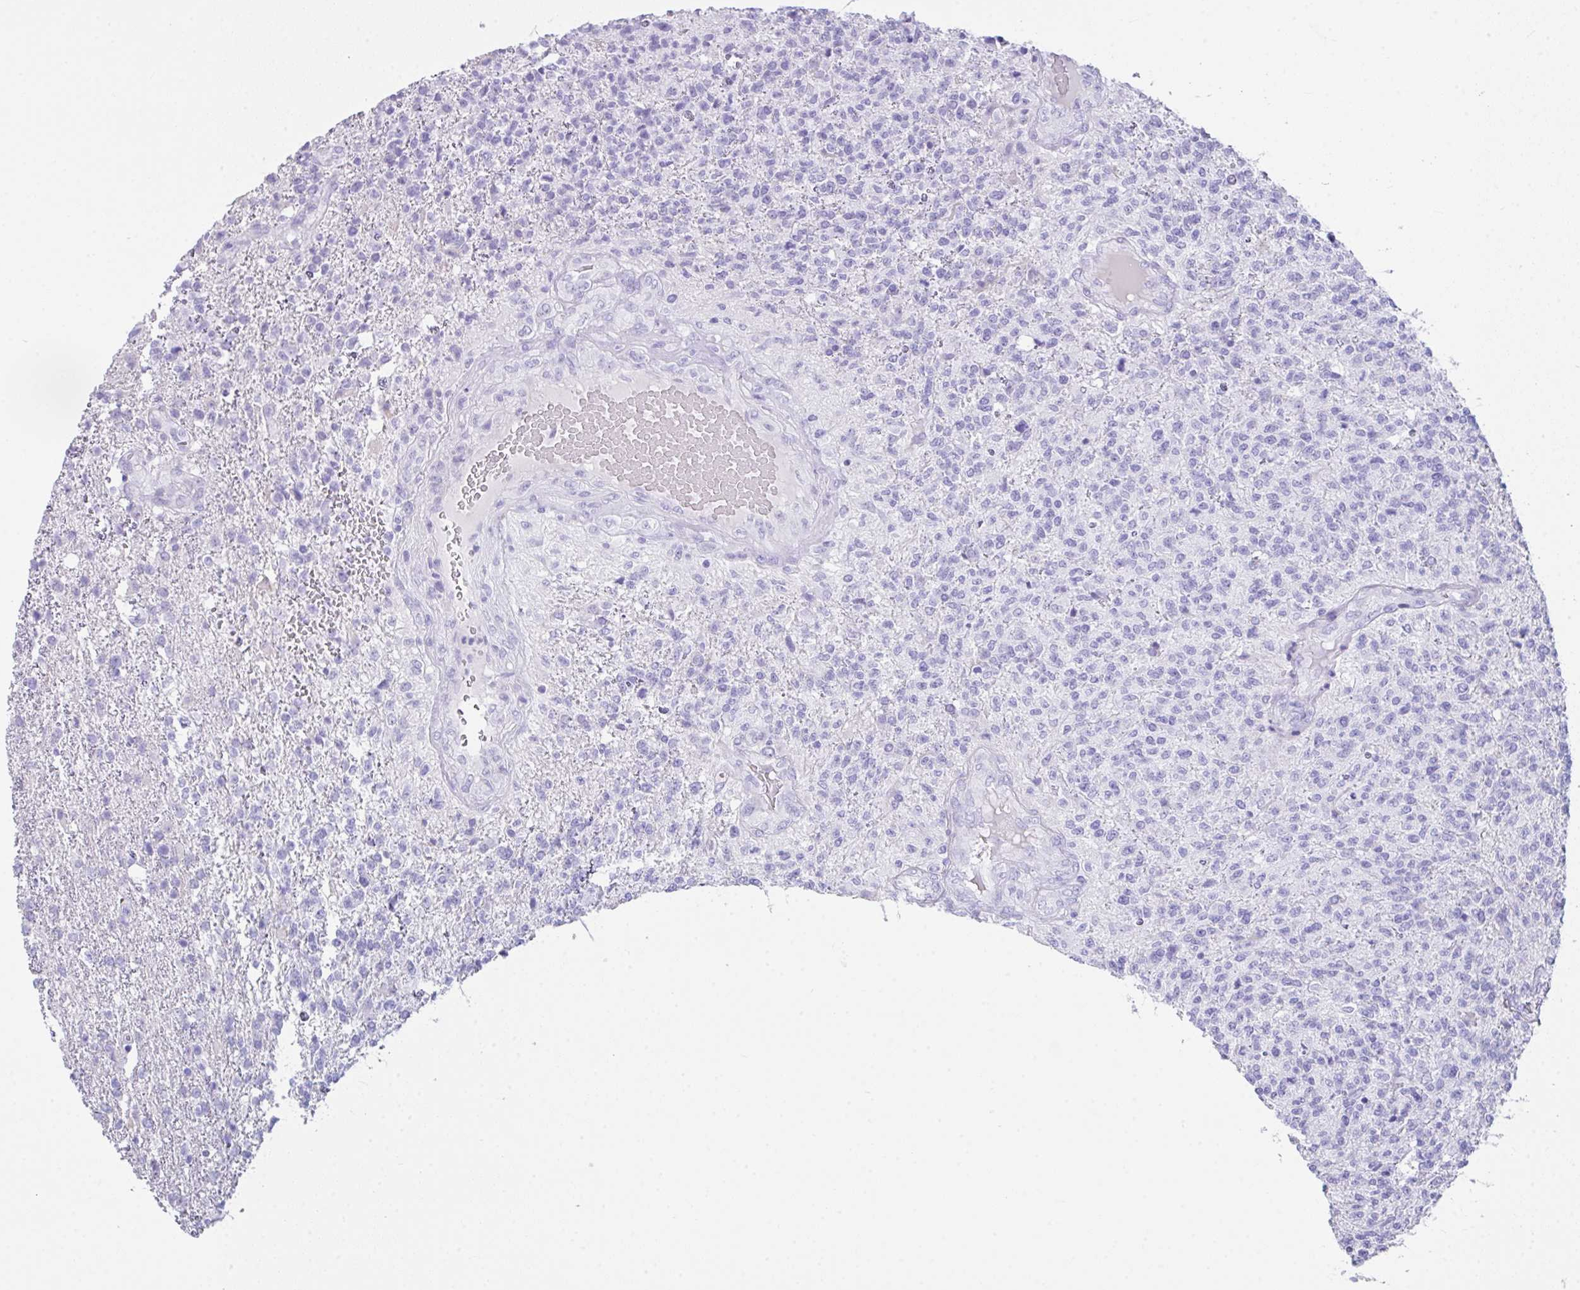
{"staining": {"intensity": "negative", "quantity": "none", "location": "none"}, "tissue": "glioma", "cell_type": "Tumor cells", "image_type": "cancer", "snomed": [{"axis": "morphology", "description": "Glioma, malignant, High grade"}, {"axis": "topography", "description": "Brain"}], "caption": "Image shows no significant protein positivity in tumor cells of high-grade glioma (malignant).", "gene": "LGALS4", "patient": {"sex": "male", "age": 56}}